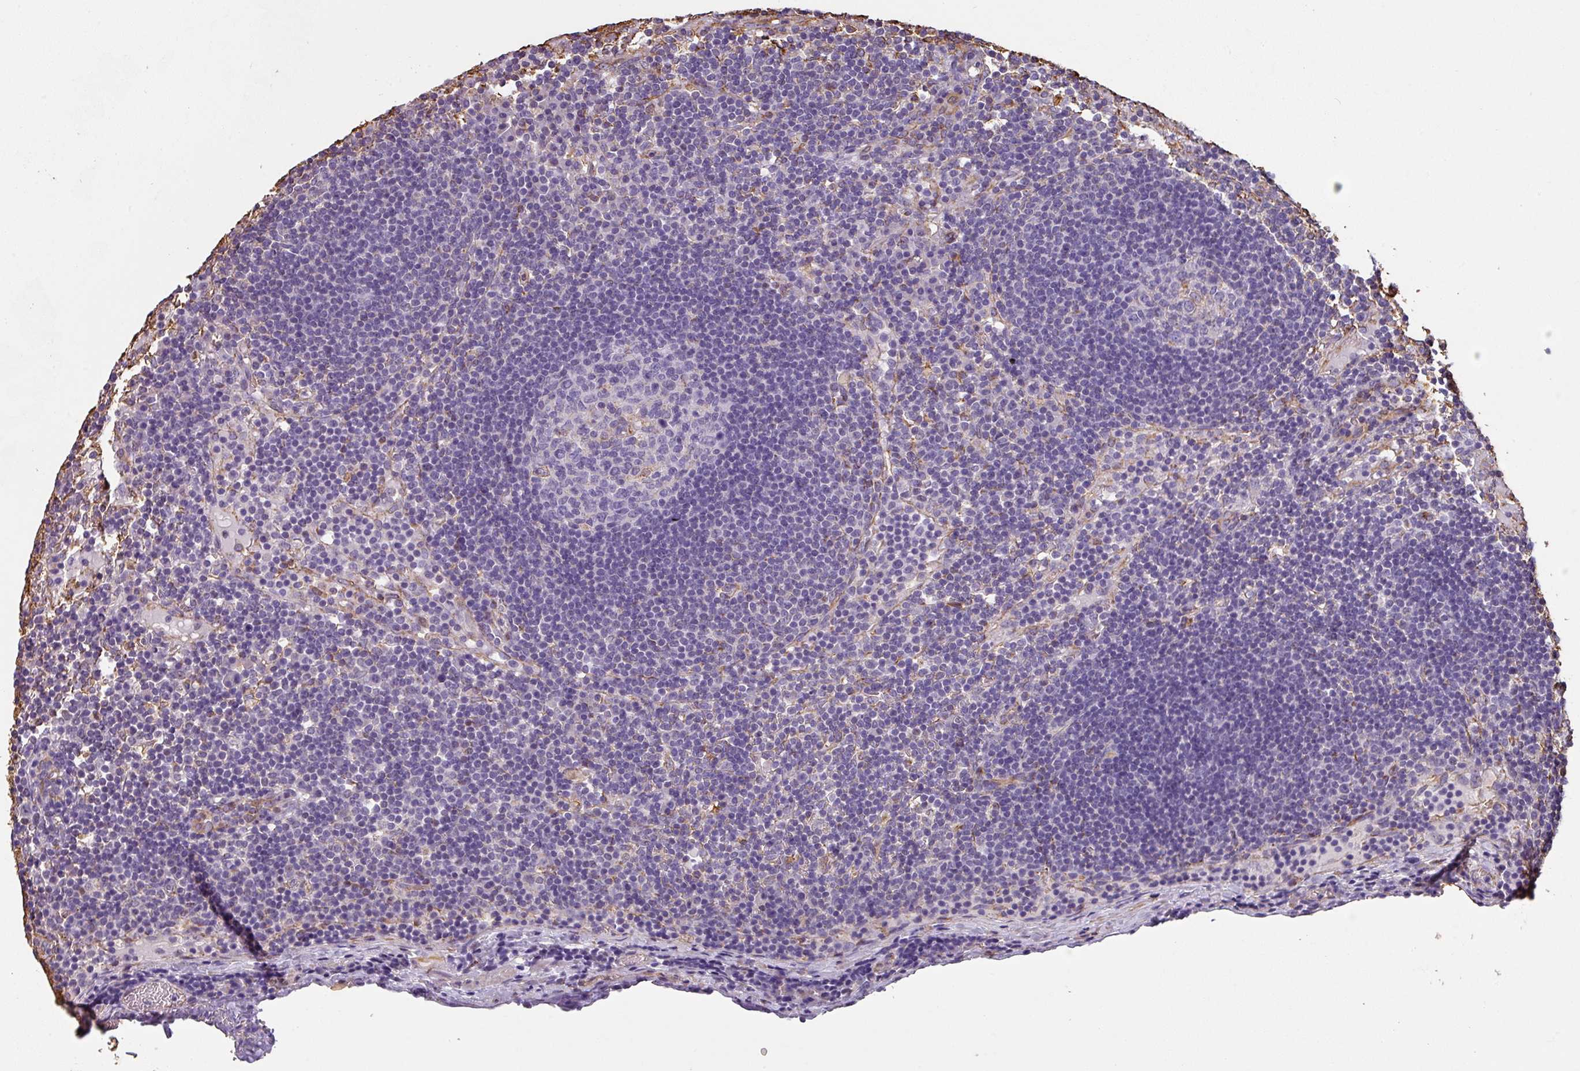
{"staining": {"intensity": "negative", "quantity": "none", "location": "none"}, "tissue": "lymph node", "cell_type": "Germinal center cells", "image_type": "normal", "snomed": [{"axis": "morphology", "description": "Normal tissue, NOS"}, {"axis": "topography", "description": "Lymph node"}], "caption": "An image of human lymph node is negative for staining in germinal center cells.", "gene": "ZNF280C", "patient": {"sex": "male", "age": 53}}